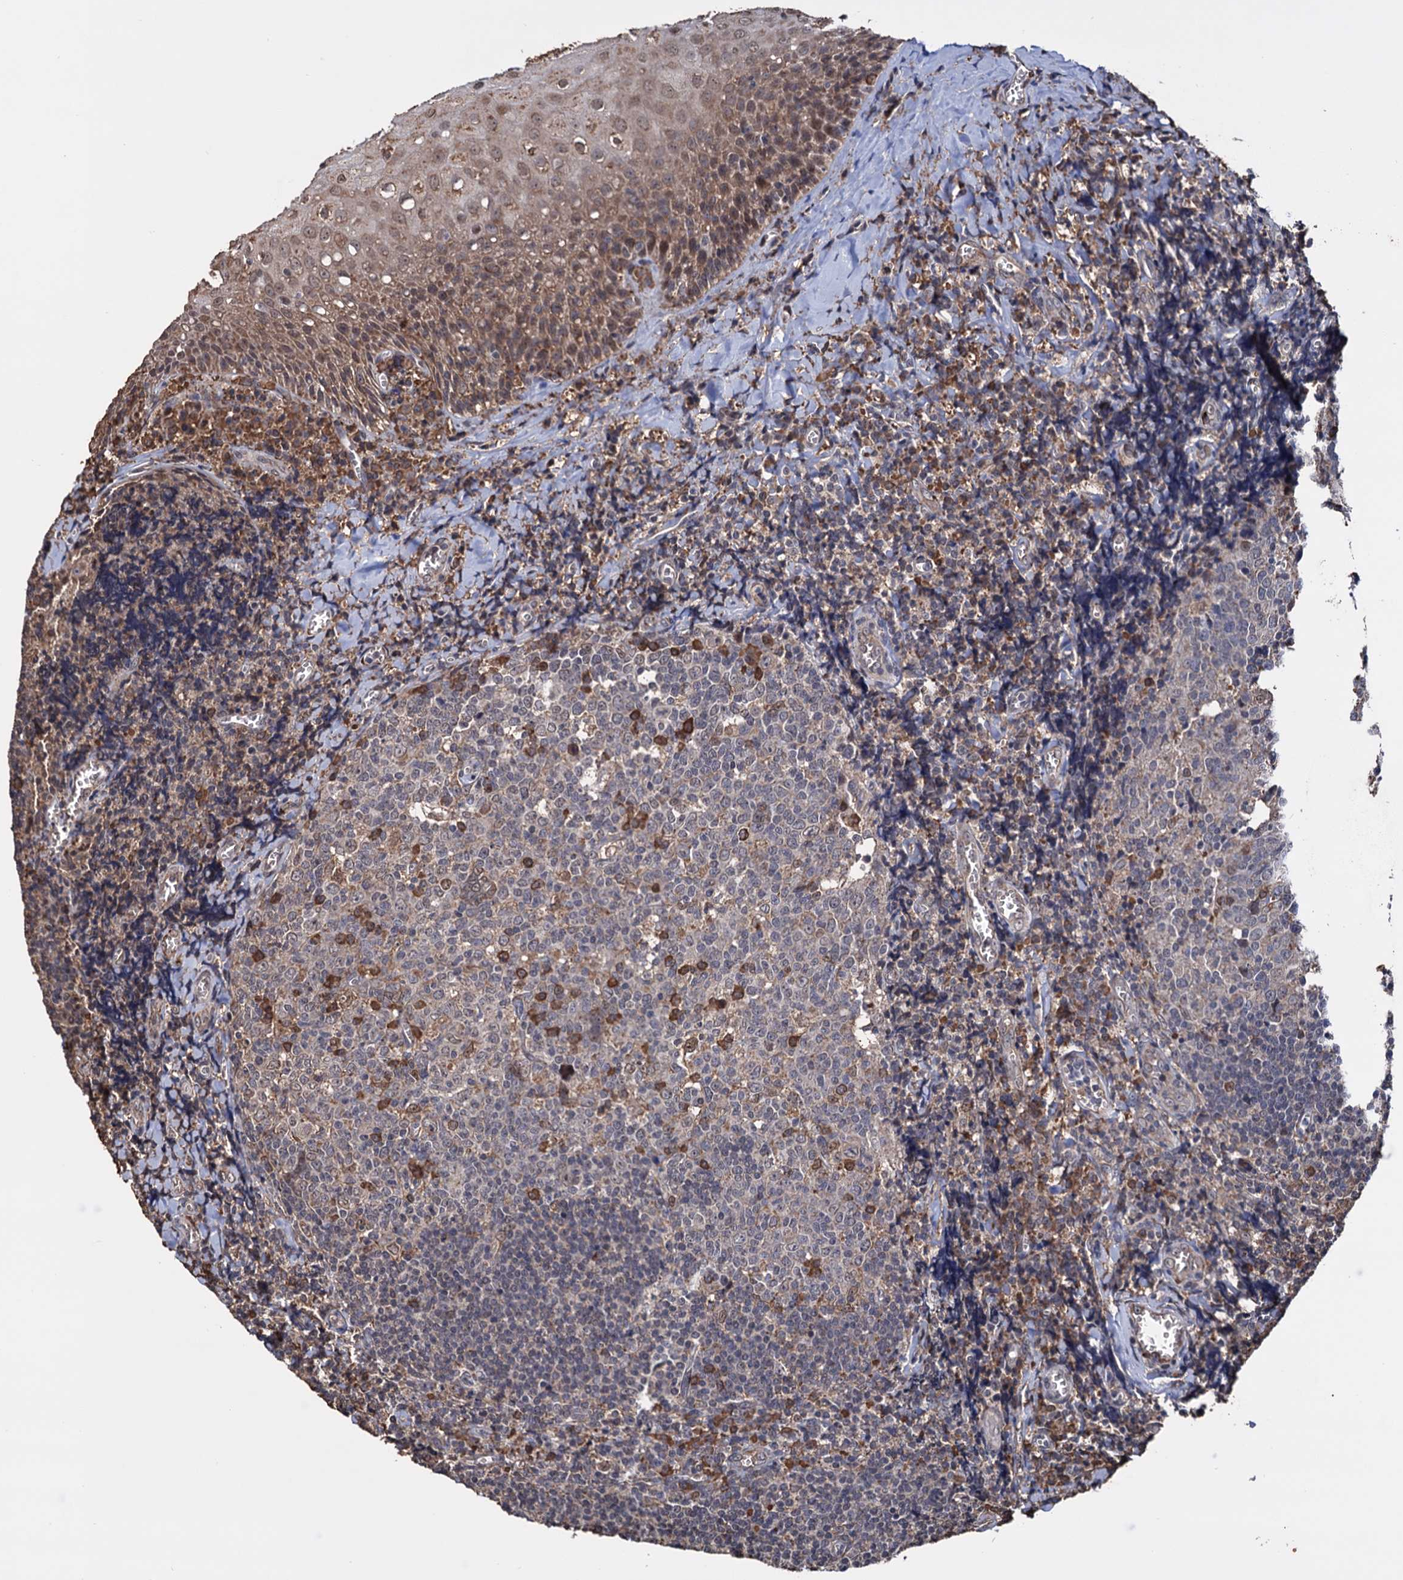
{"staining": {"intensity": "strong", "quantity": "<25%", "location": "cytoplasmic/membranous"}, "tissue": "tonsil", "cell_type": "Germinal center cells", "image_type": "normal", "snomed": [{"axis": "morphology", "description": "Normal tissue, NOS"}, {"axis": "topography", "description": "Tonsil"}], "caption": "Protein staining of benign tonsil exhibits strong cytoplasmic/membranous expression in approximately <25% of germinal center cells. Nuclei are stained in blue.", "gene": "TBC1D12", "patient": {"sex": "male", "age": 27}}